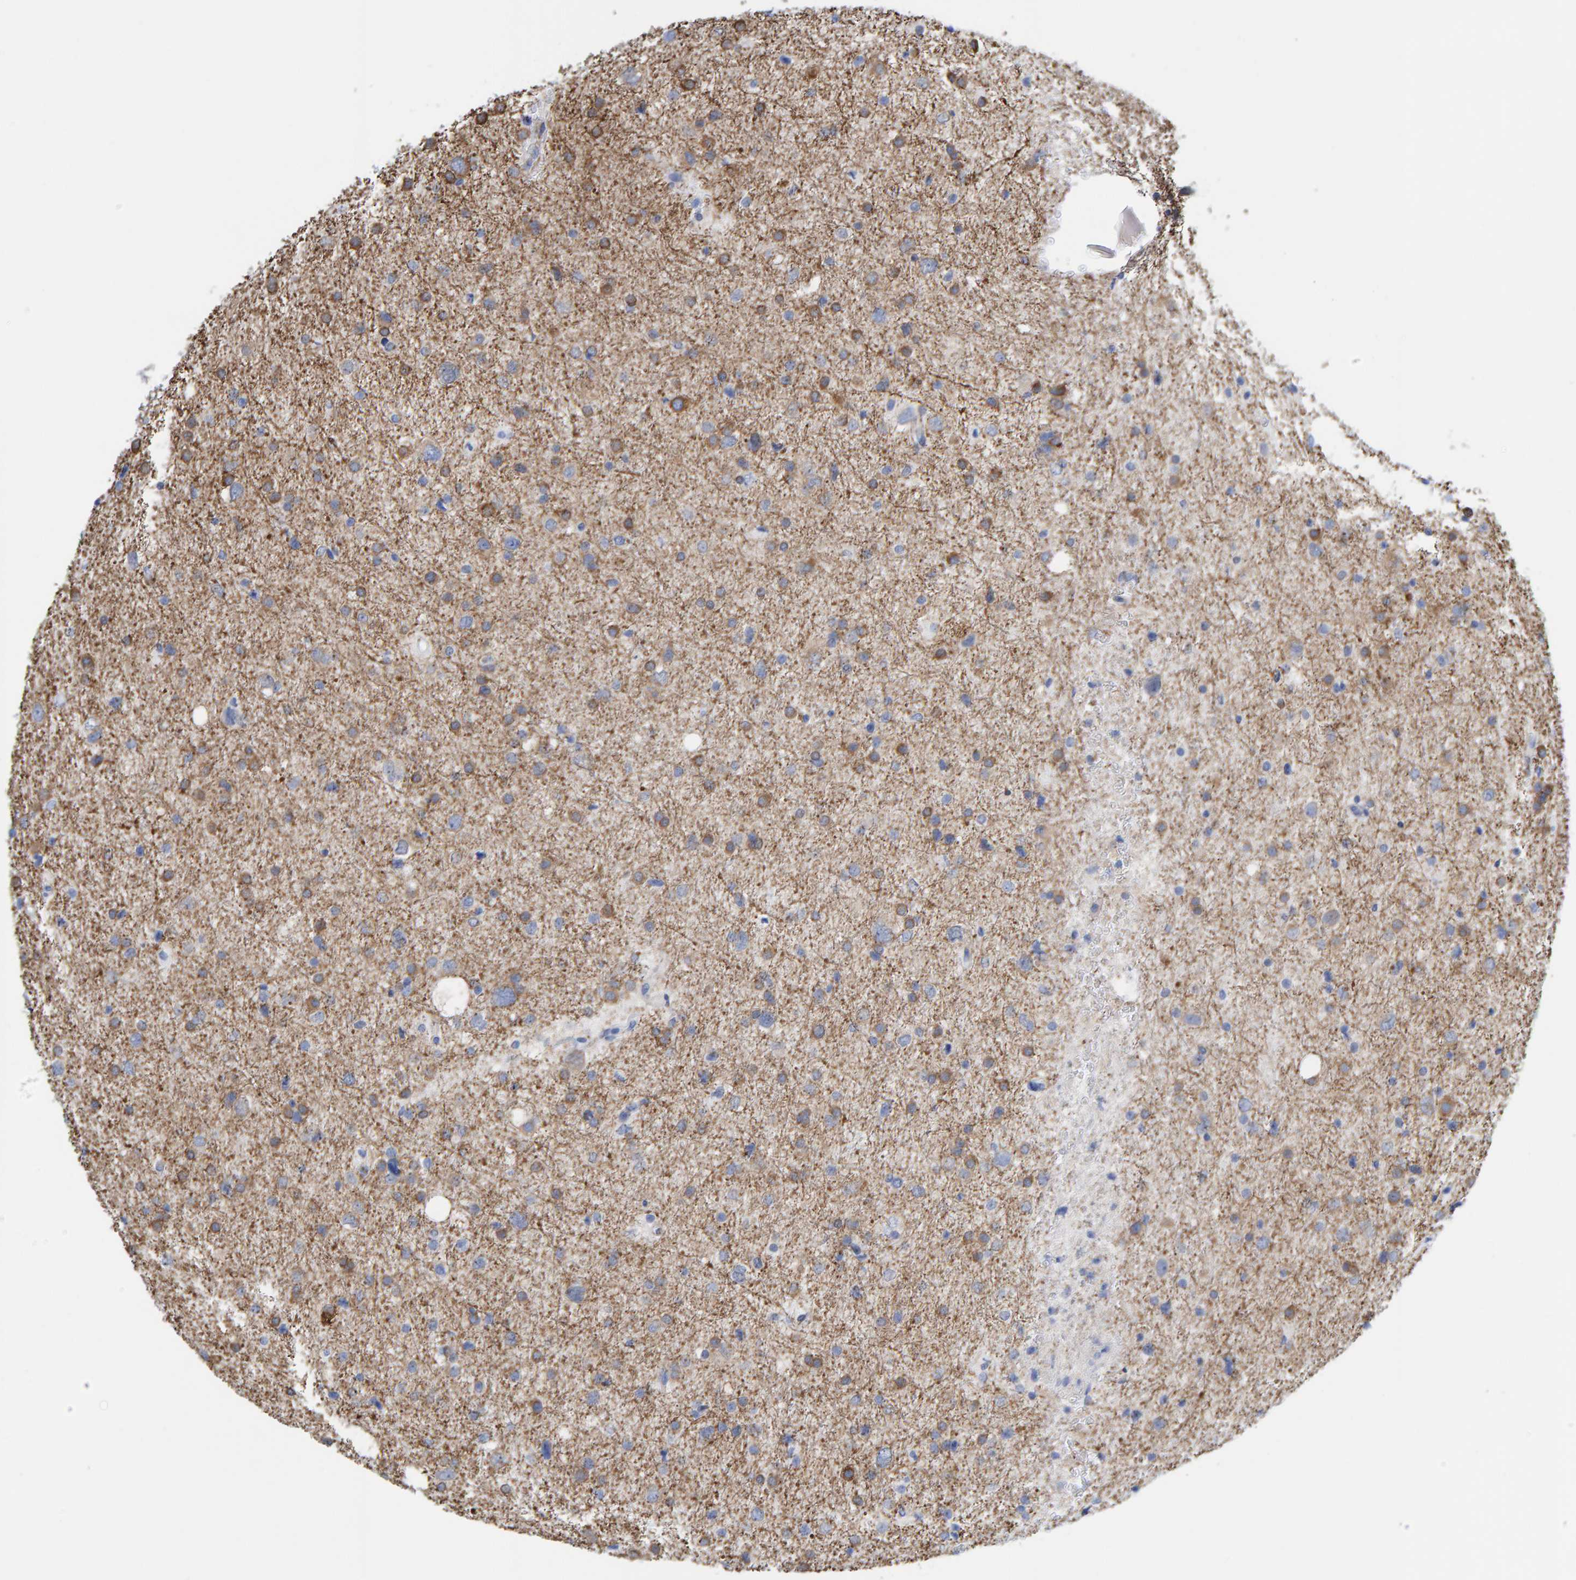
{"staining": {"intensity": "moderate", "quantity": "25%-75%", "location": "cytoplasmic/membranous"}, "tissue": "glioma", "cell_type": "Tumor cells", "image_type": "cancer", "snomed": [{"axis": "morphology", "description": "Glioma, malignant, Low grade"}, {"axis": "topography", "description": "Brain"}], "caption": "IHC (DAB) staining of human glioma reveals moderate cytoplasmic/membranous protein expression in approximately 25%-75% of tumor cells.", "gene": "MAP1B", "patient": {"sex": "female", "age": 37}}